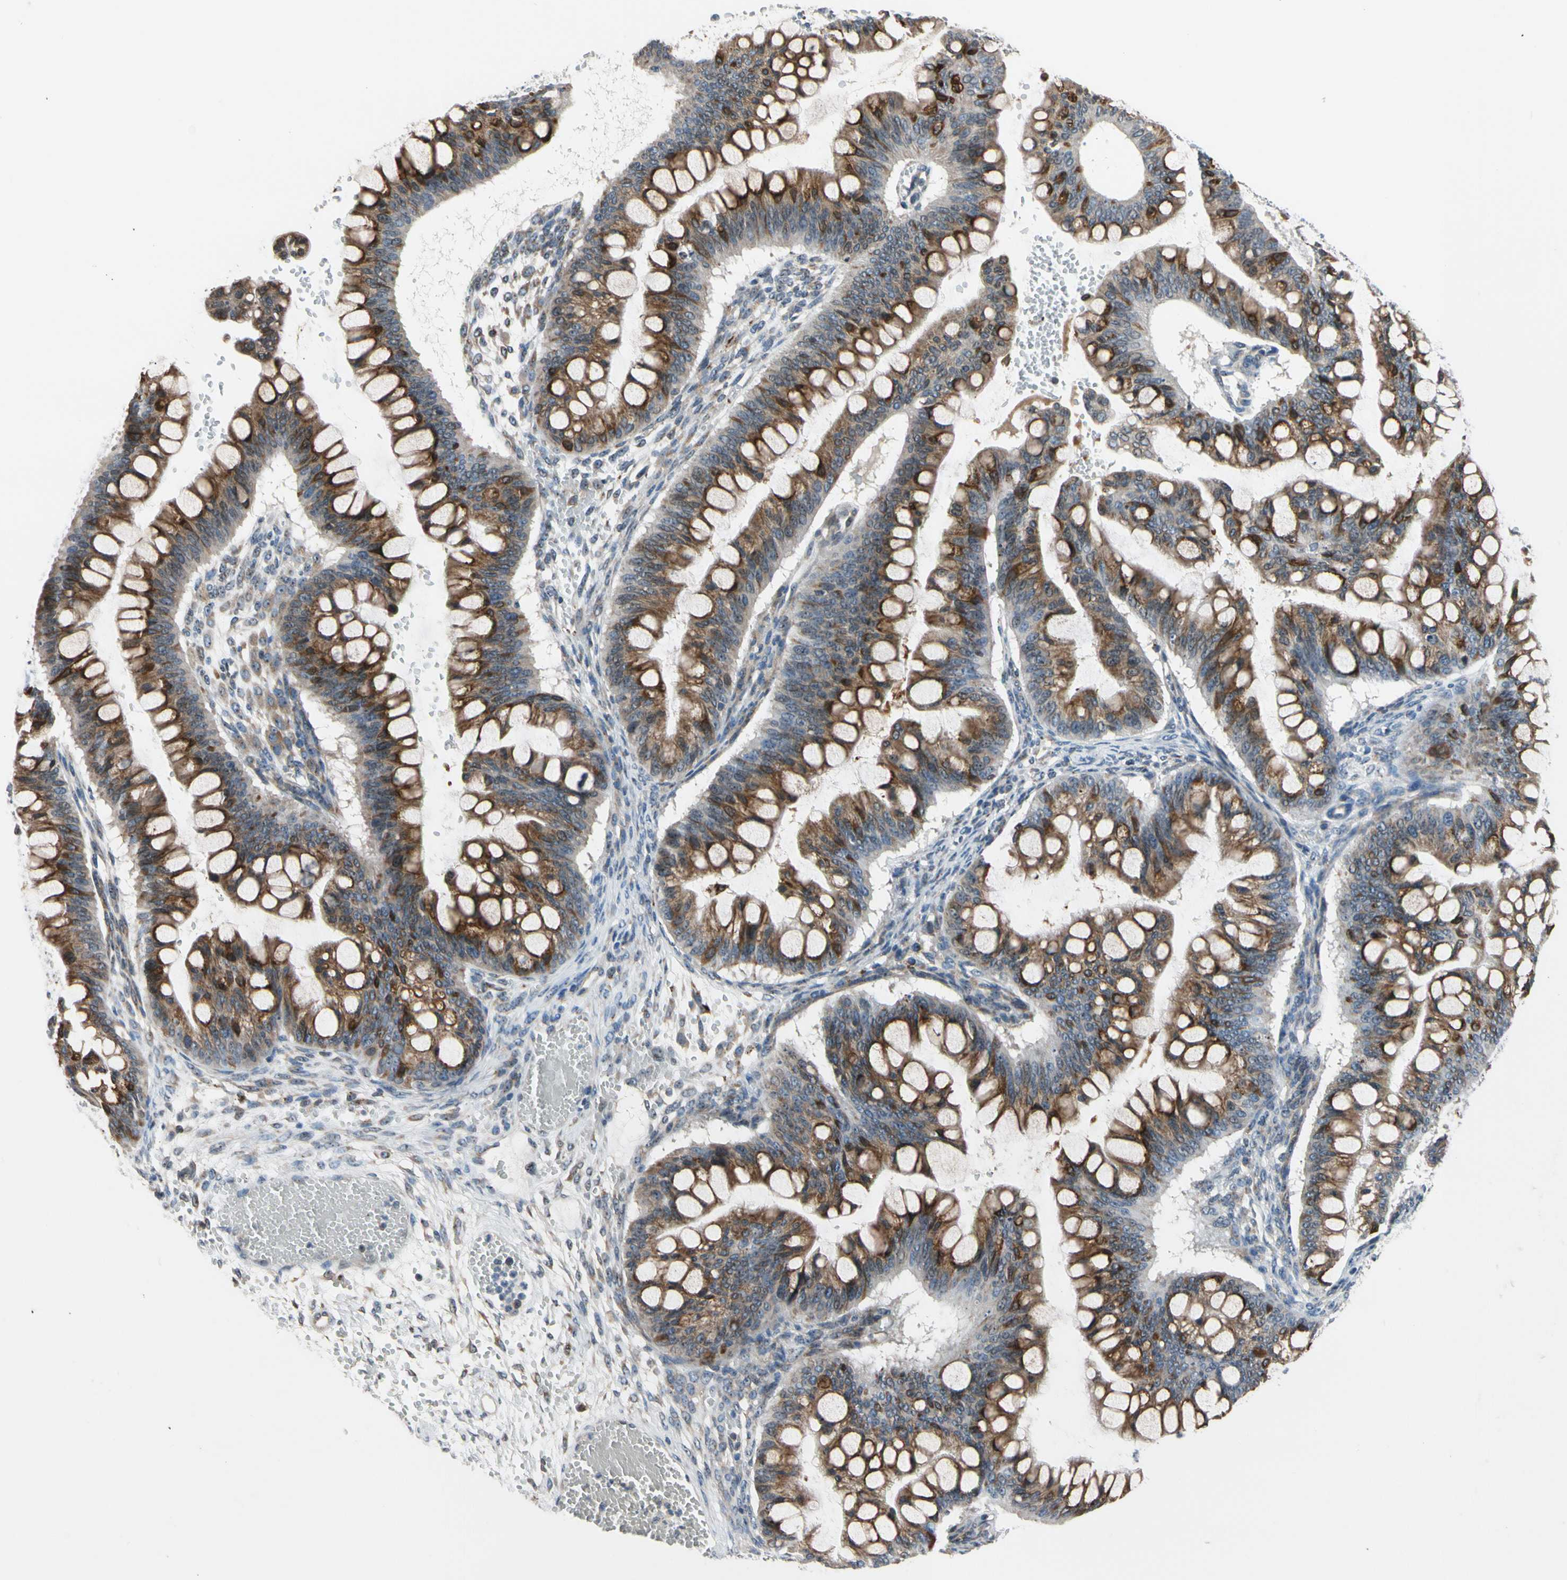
{"staining": {"intensity": "moderate", "quantity": ">75%", "location": "cytoplasmic/membranous"}, "tissue": "ovarian cancer", "cell_type": "Tumor cells", "image_type": "cancer", "snomed": [{"axis": "morphology", "description": "Cystadenocarcinoma, mucinous, NOS"}, {"axis": "topography", "description": "Ovary"}], "caption": "Protein expression by immunohistochemistry (IHC) demonstrates moderate cytoplasmic/membranous expression in about >75% of tumor cells in mucinous cystadenocarcinoma (ovarian).", "gene": "TMED7", "patient": {"sex": "female", "age": 73}}